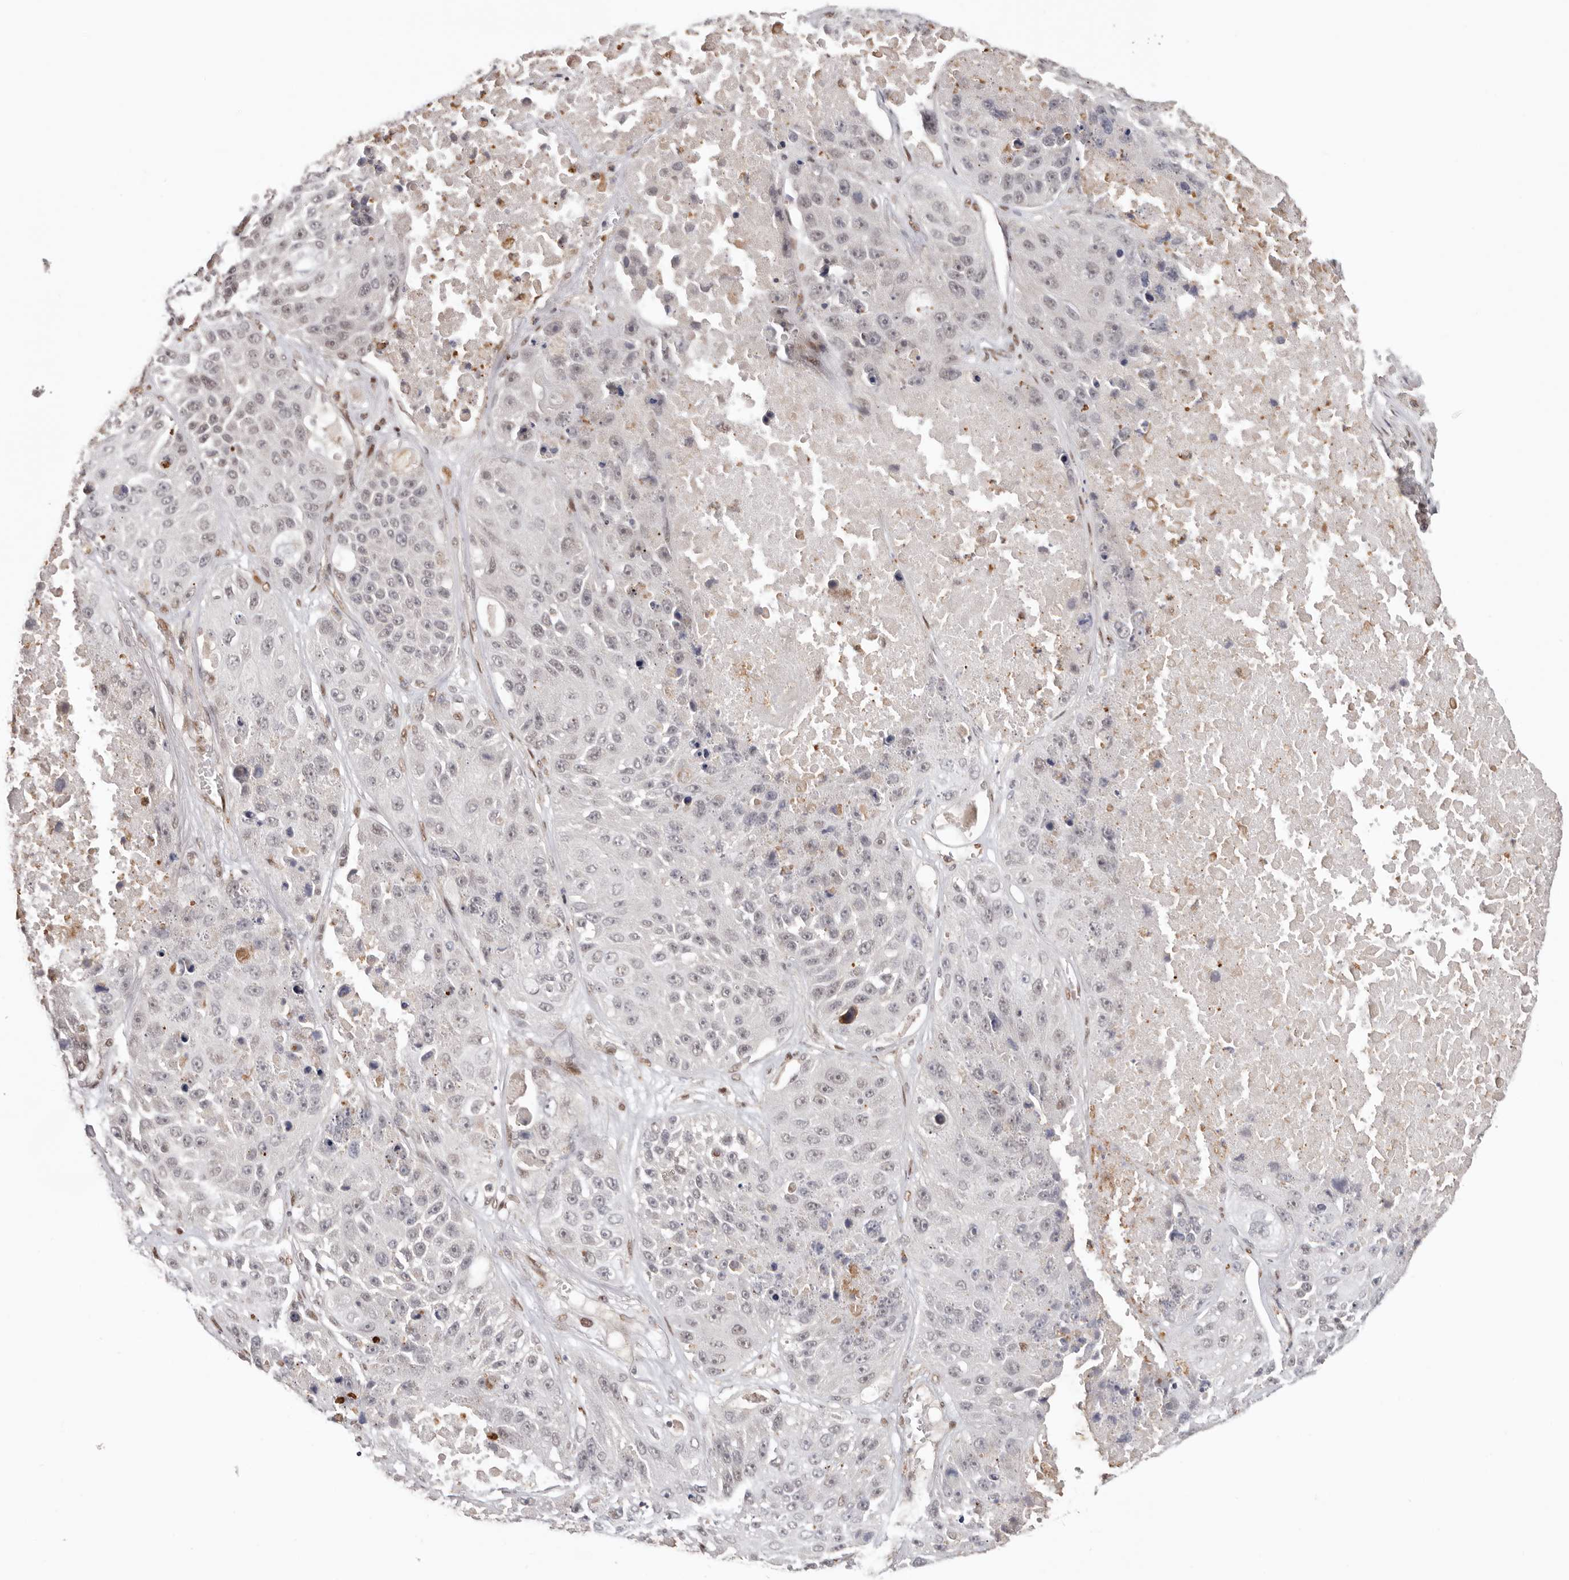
{"staining": {"intensity": "weak", "quantity": "<25%", "location": "nuclear"}, "tissue": "lung cancer", "cell_type": "Tumor cells", "image_type": "cancer", "snomed": [{"axis": "morphology", "description": "Squamous cell carcinoma, NOS"}, {"axis": "topography", "description": "Lung"}], "caption": "A high-resolution micrograph shows immunohistochemistry staining of squamous cell carcinoma (lung), which displays no significant staining in tumor cells.", "gene": "SMAD7", "patient": {"sex": "male", "age": 61}}